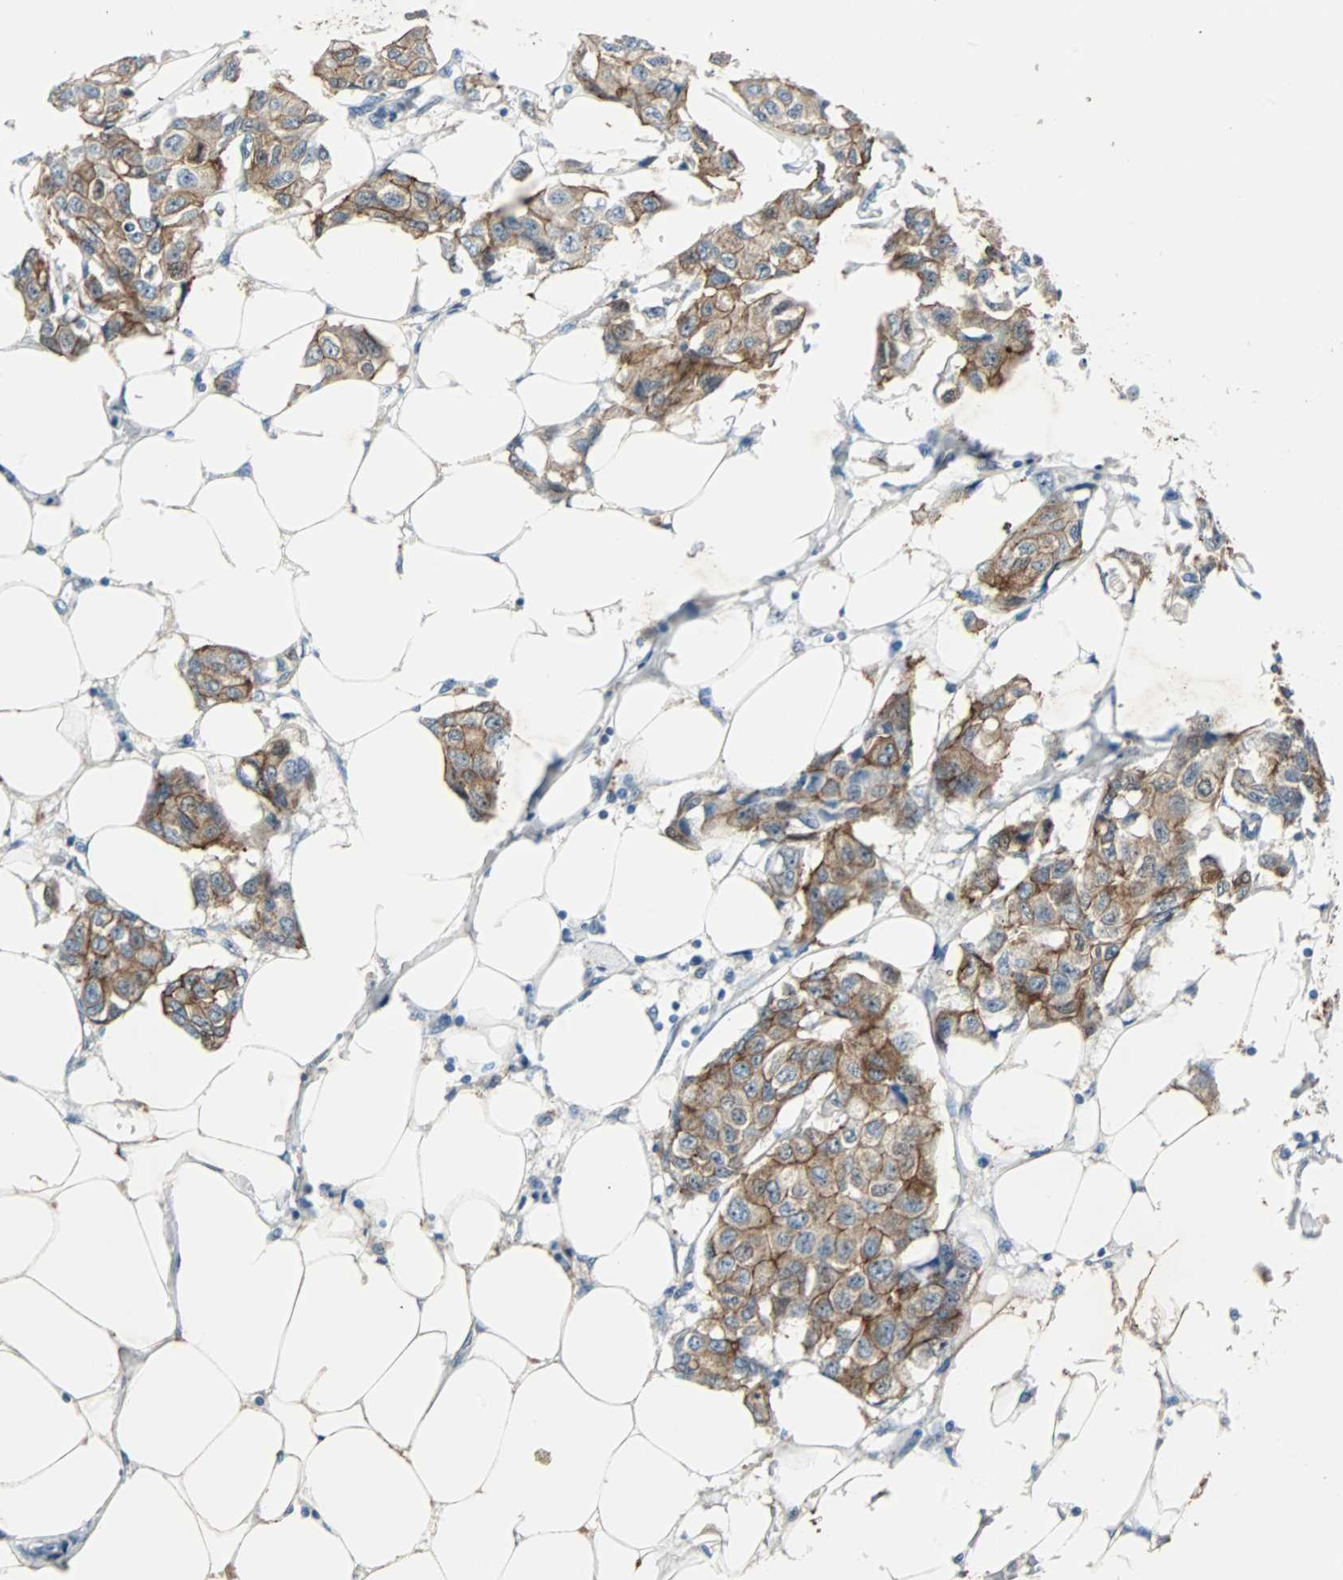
{"staining": {"intensity": "moderate", "quantity": ">75%", "location": "cytoplasmic/membranous"}, "tissue": "breast cancer", "cell_type": "Tumor cells", "image_type": "cancer", "snomed": [{"axis": "morphology", "description": "Duct carcinoma"}, {"axis": "topography", "description": "Breast"}], "caption": "This photomicrograph demonstrates immunohistochemistry staining of breast cancer, with medium moderate cytoplasmic/membranous expression in about >75% of tumor cells.", "gene": "CMC2", "patient": {"sex": "female", "age": 80}}